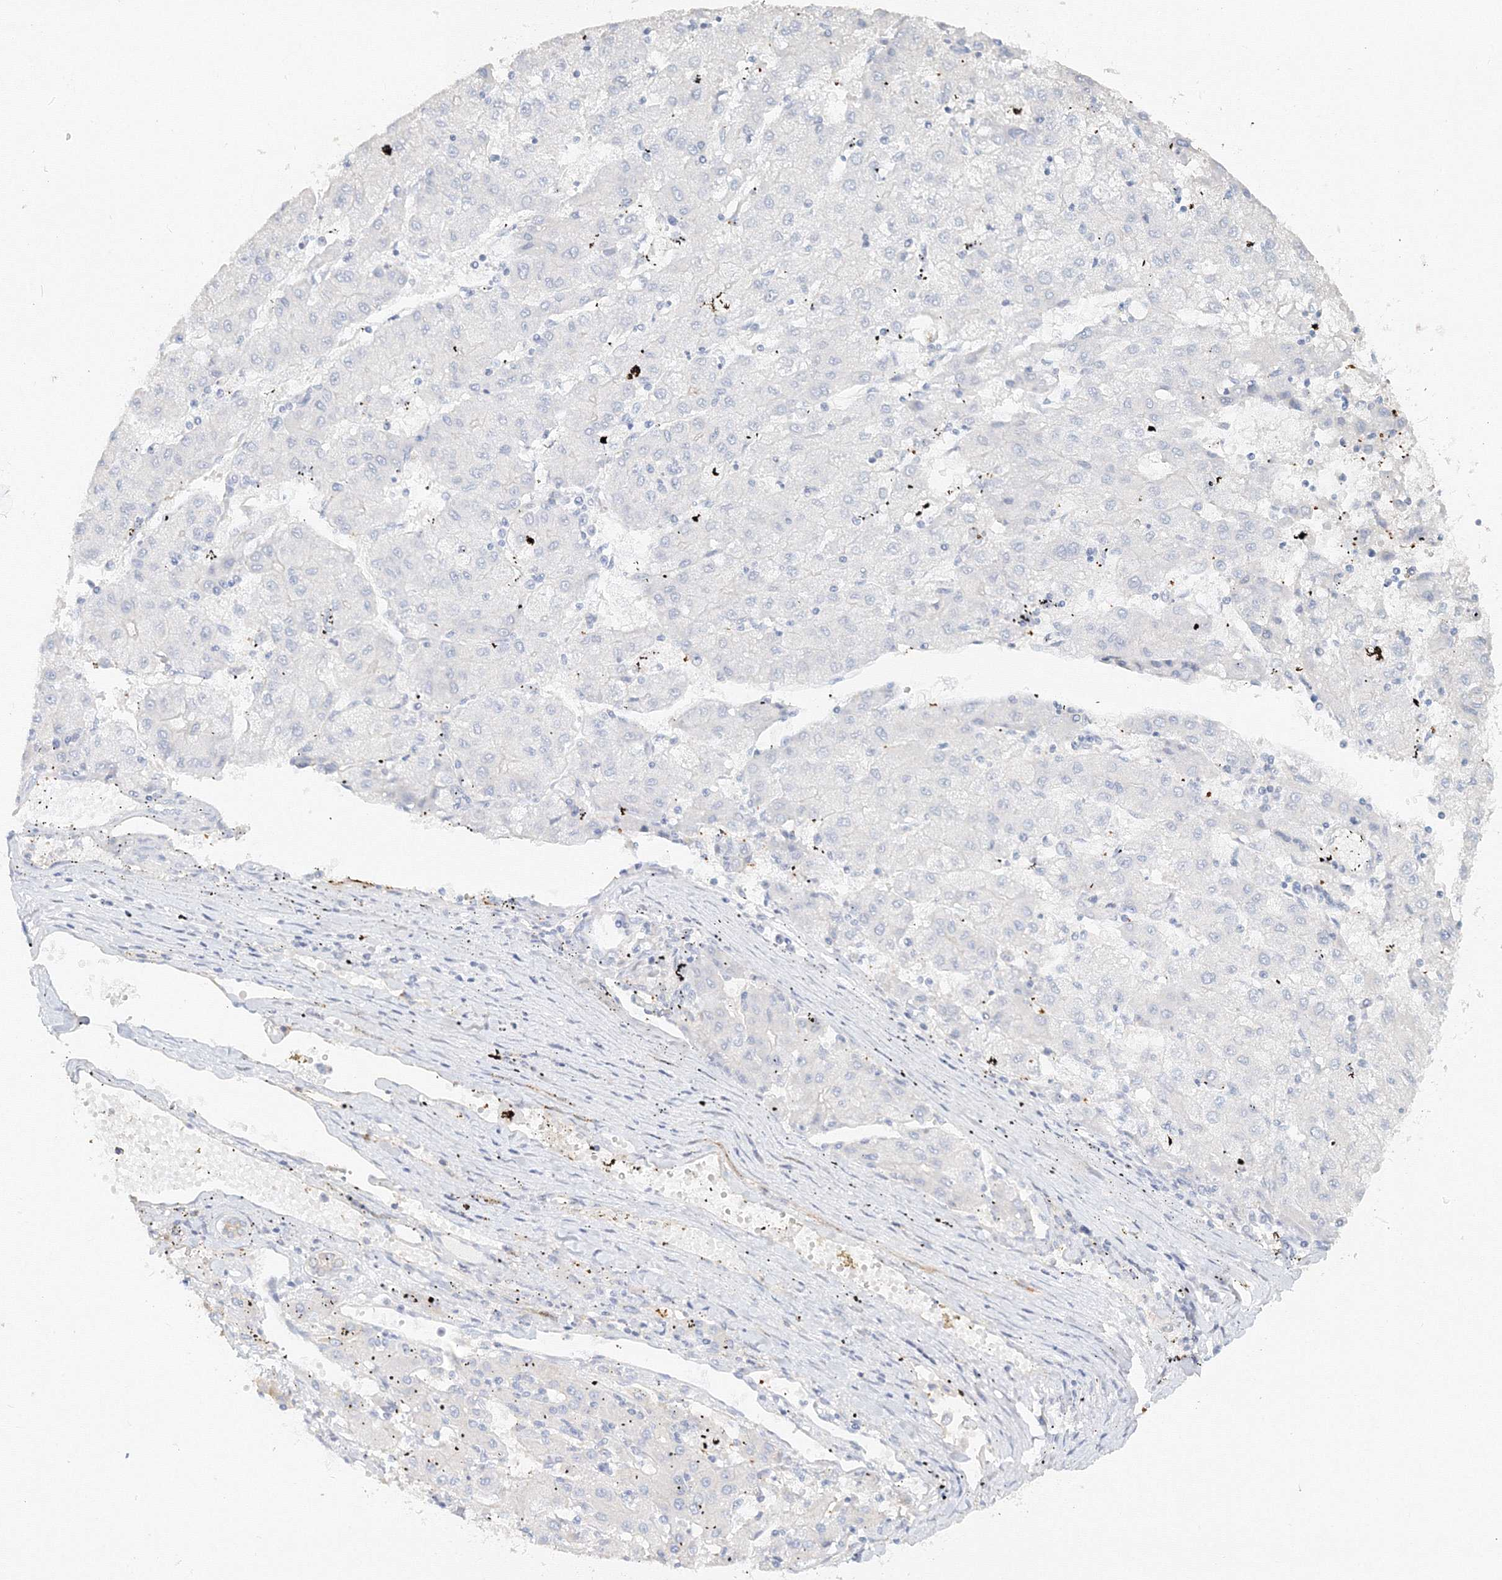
{"staining": {"intensity": "negative", "quantity": "none", "location": "none"}, "tissue": "liver cancer", "cell_type": "Tumor cells", "image_type": "cancer", "snomed": [{"axis": "morphology", "description": "Carcinoma, Hepatocellular, NOS"}, {"axis": "topography", "description": "Liver"}], "caption": "Immunohistochemical staining of human liver cancer exhibits no significant expression in tumor cells. (Brightfield microscopy of DAB immunohistochemistry at high magnification).", "gene": "MMRN1", "patient": {"sex": "male", "age": 72}}